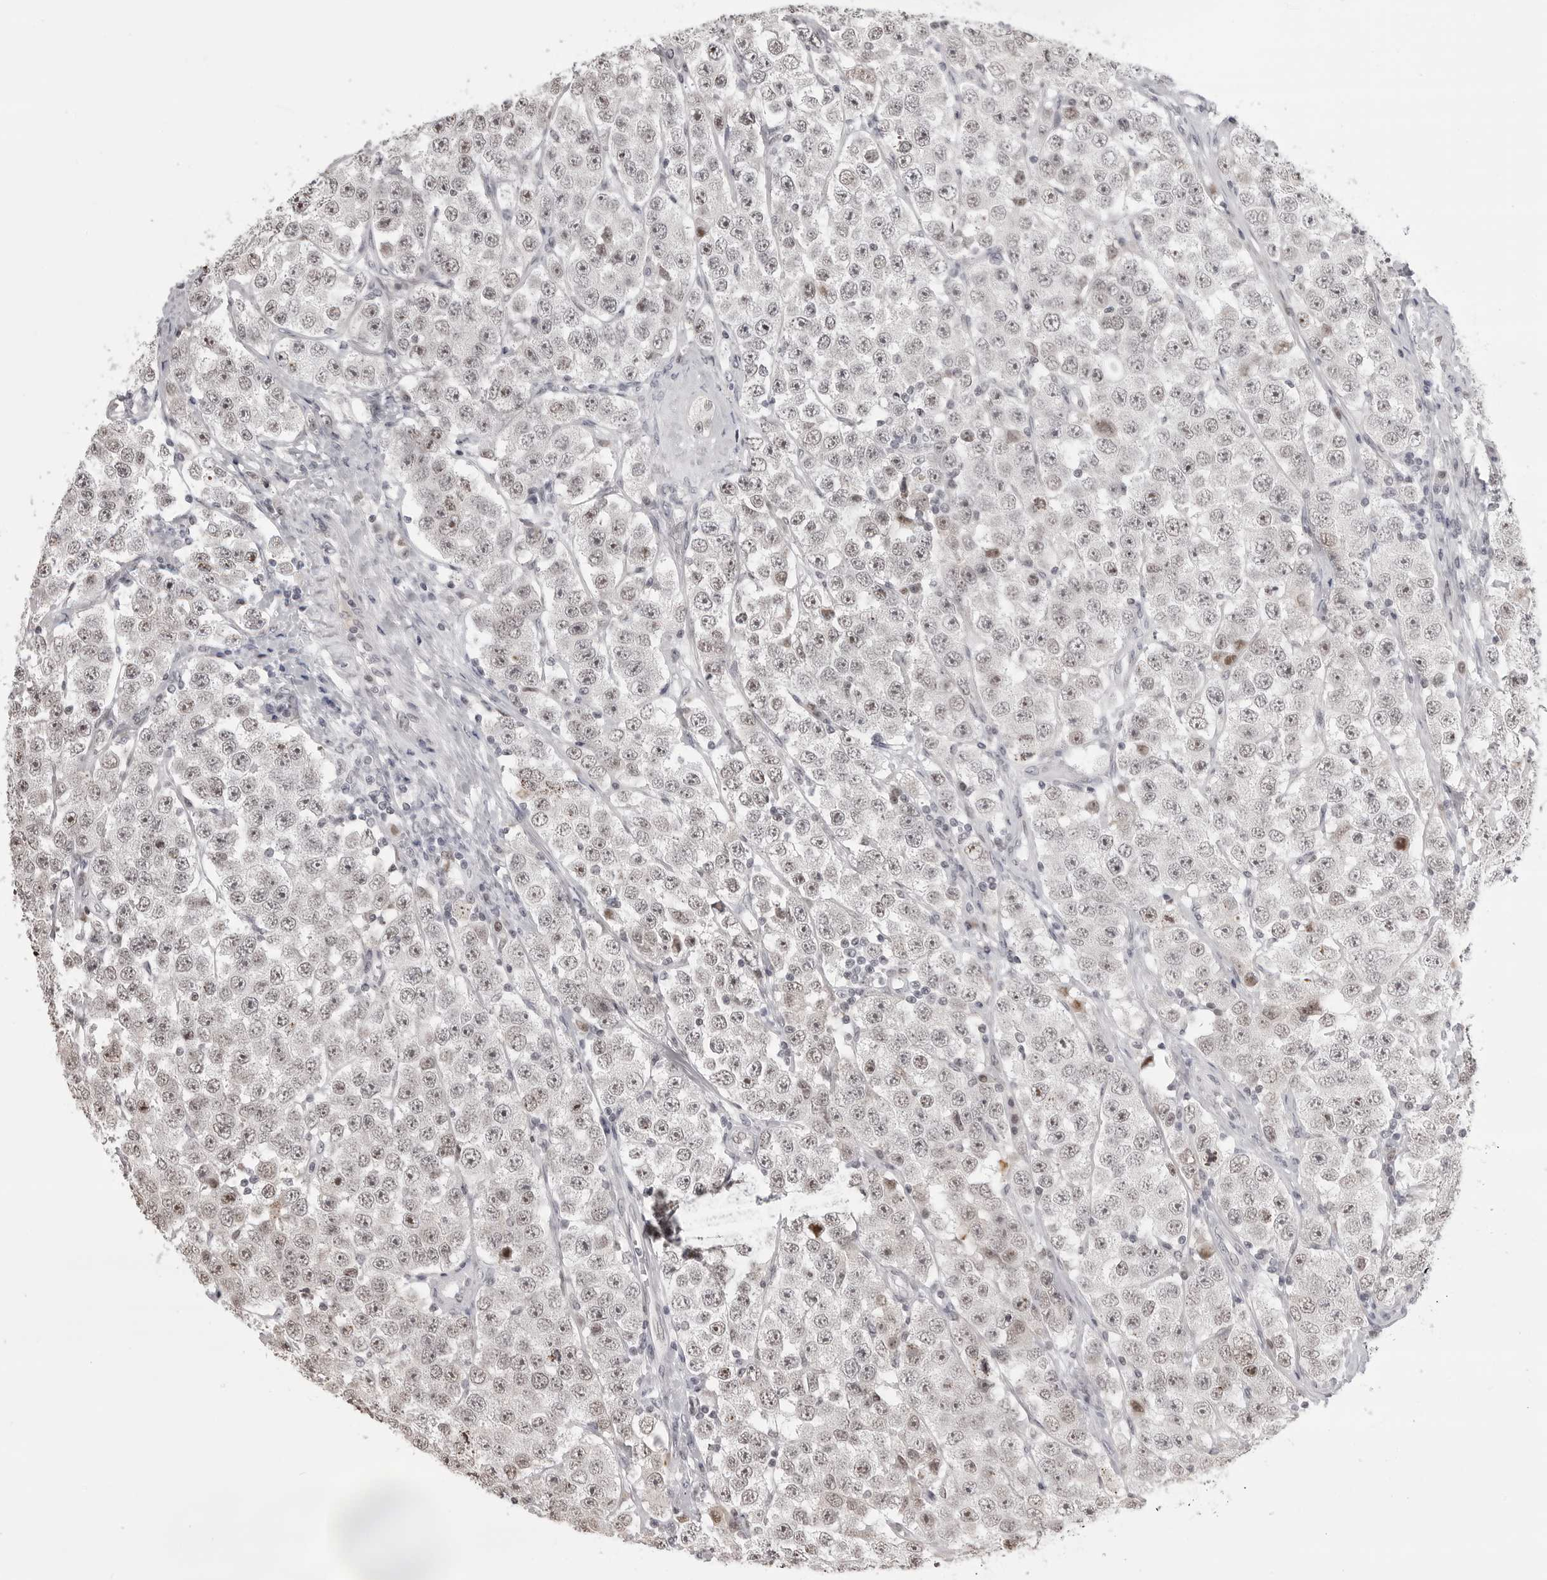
{"staining": {"intensity": "weak", "quantity": "<25%", "location": "nuclear"}, "tissue": "testis cancer", "cell_type": "Tumor cells", "image_type": "cancer", "snomed": [{"axis": "morphology", "description": "Seminoma, NOS"}, {"axis": "topography", "description": "Testis"}], "caption": "Seminoma (testis) was stained to show a protein in brown. There is no significant expression in tumor cells. (Stains: DAB (3,3'-diaminobenzidine) immunohistochemistry (IHC) with hematoxylin counter stain, Microscopy: brightfield microscopy at high magnification).", "gene": "PHF3", "patient": {"sex": "male", "age": 28}}